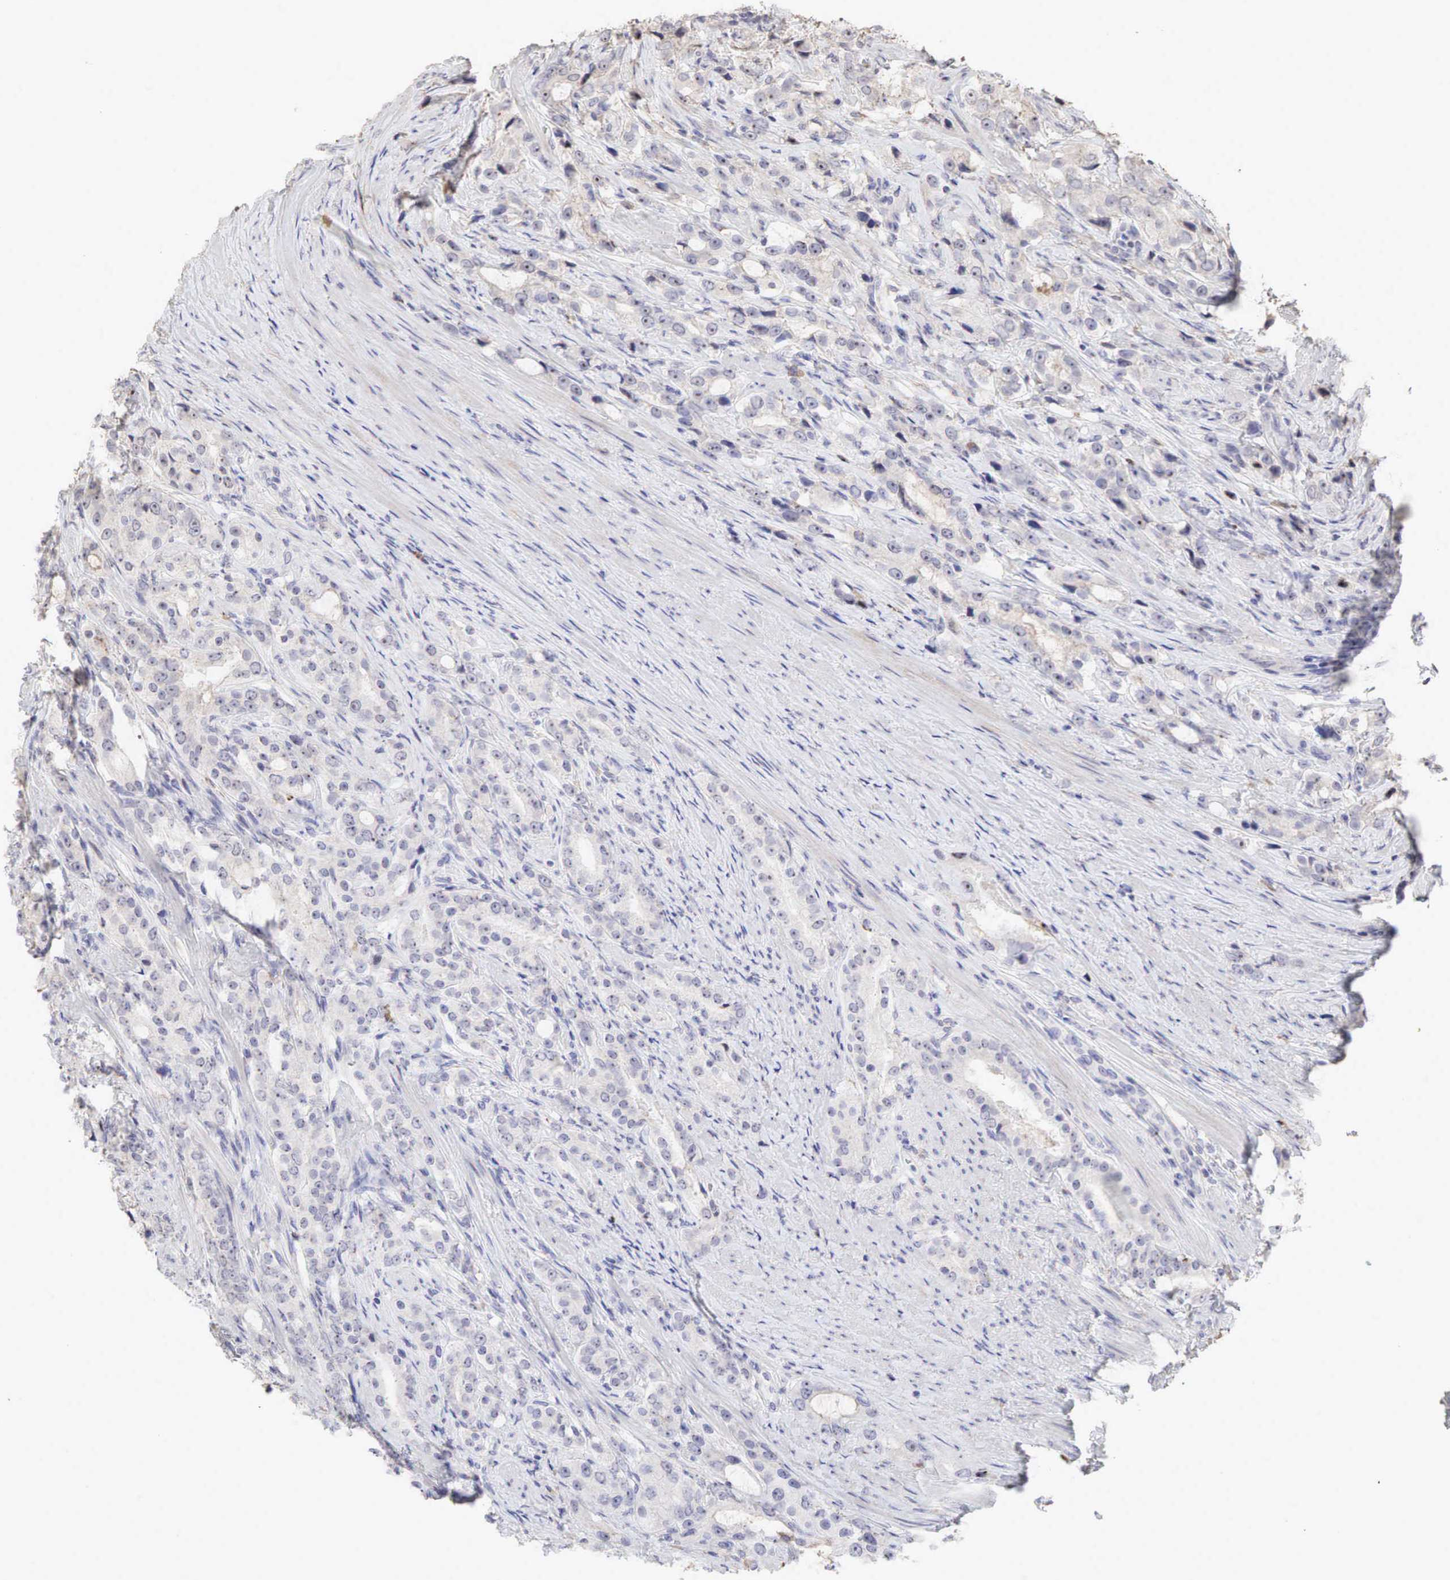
{"staining": {"intensity": "negative", "quantity": "none", "location": "none"}, "tissue": "prostate cancer", "cell_type": "Tumor cells", "image_type": "cancer", "snomed": [{"axis": "morphology", "description": "Adenocarcinoma, Medium grade"}, {"axis": "topography", "description": "Prostate"}], "caption": "This is an IHC micrograph of prostate cancer (medium-grade adenocarcinoma). There is no positivity in tumor cells.", "gene": "DKC1", "patient": {"sex": "male", "age": 72}}